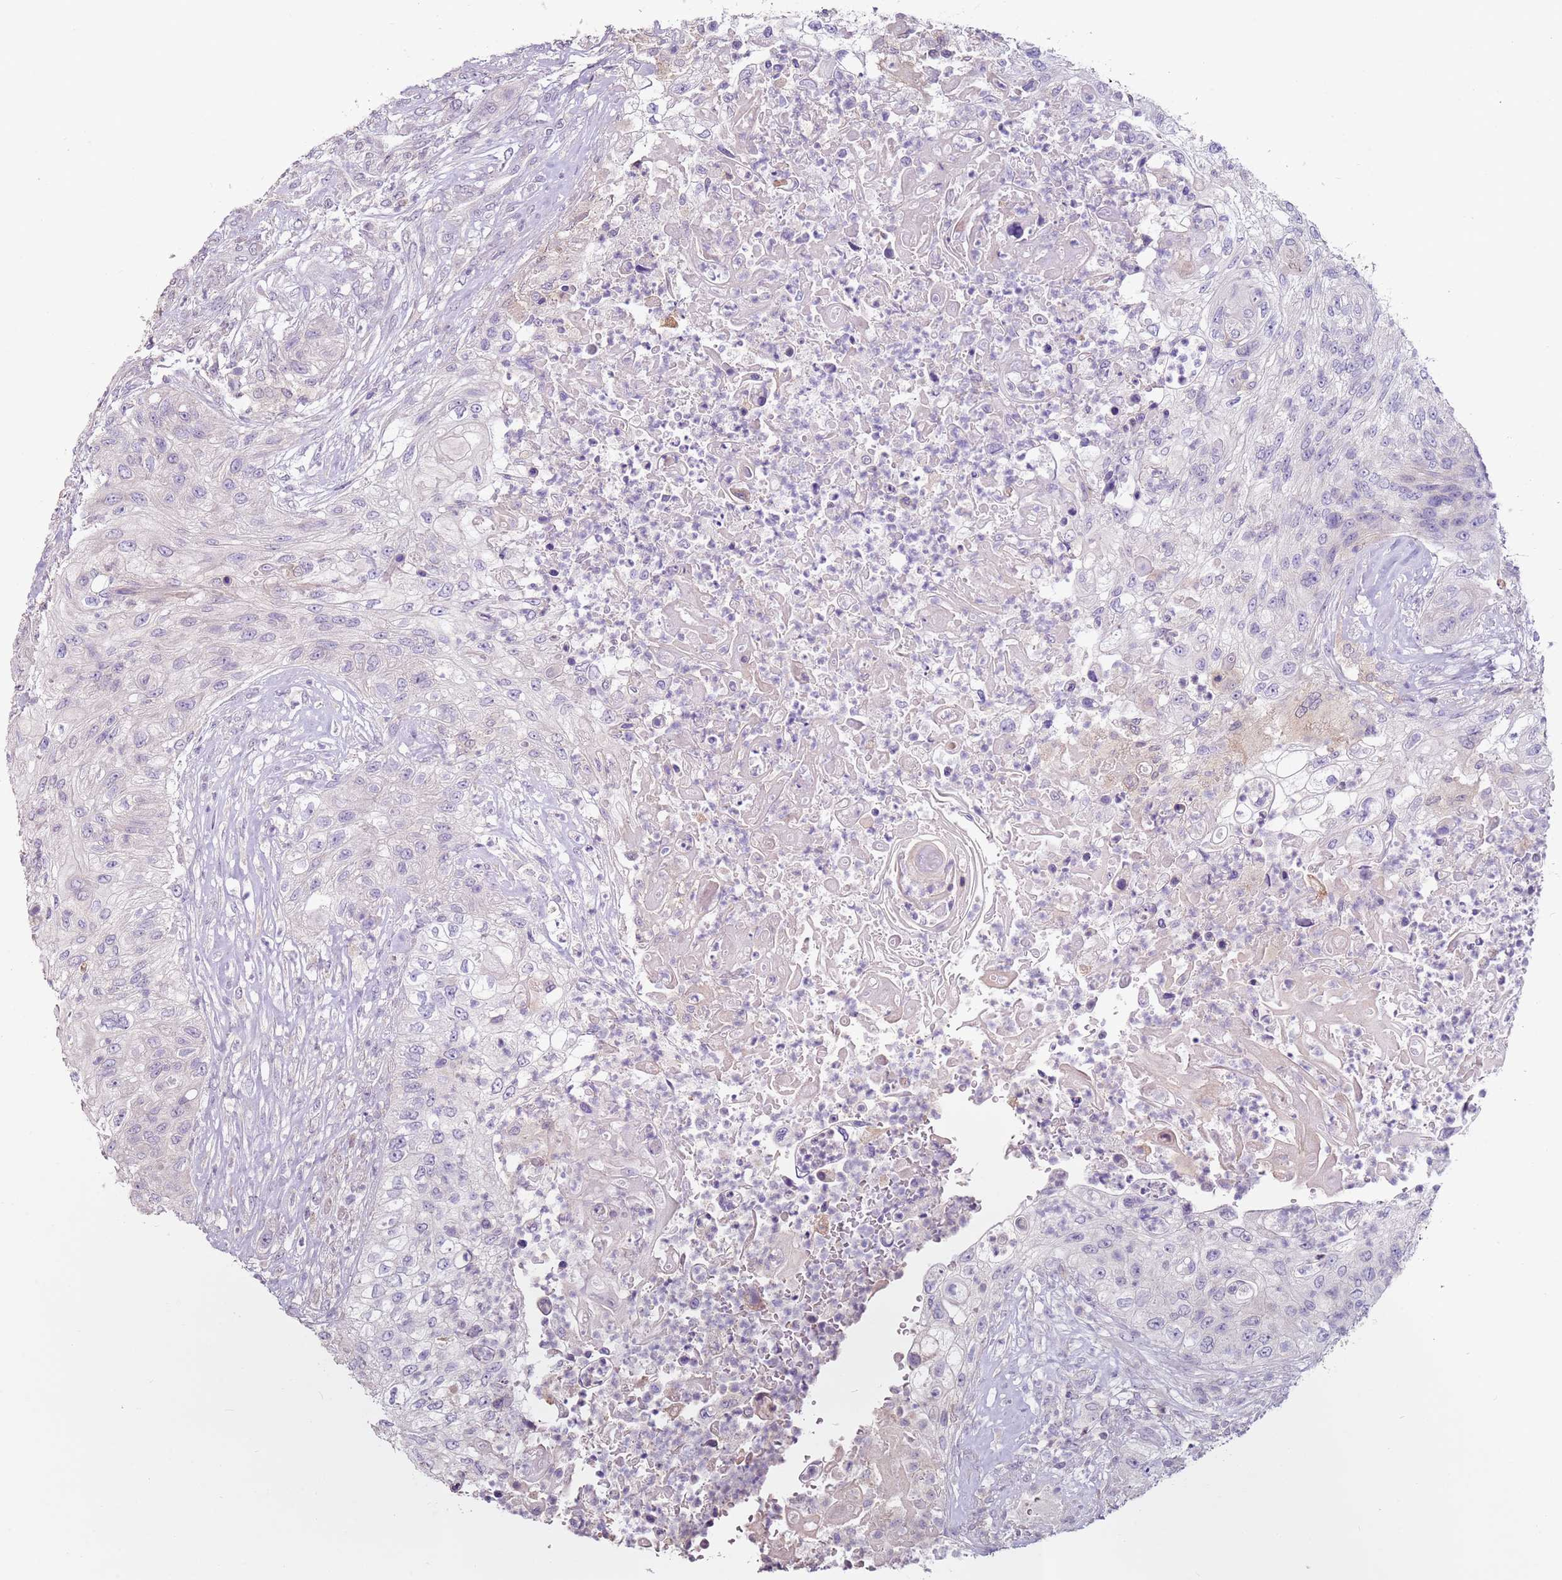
{"staining": {"intensity": "negative", "quantity": "none", "location": "none"}, "tissue": "urothelial cancer", "cell_type": "Tumor cells", "image_type": "cancer", "snomed": [{"axis": "morphology", "description": "Urothelial carcinoma, High grade"}, {"axis": "topography", "description": "Urinary bladder"}], "caption": "Human high-grade urothelial carcinoma stained for a protein using IHC displays no staining in tumor cells.", "gene": "MDH1", "patient": {"sex": "female", "age": 60}}